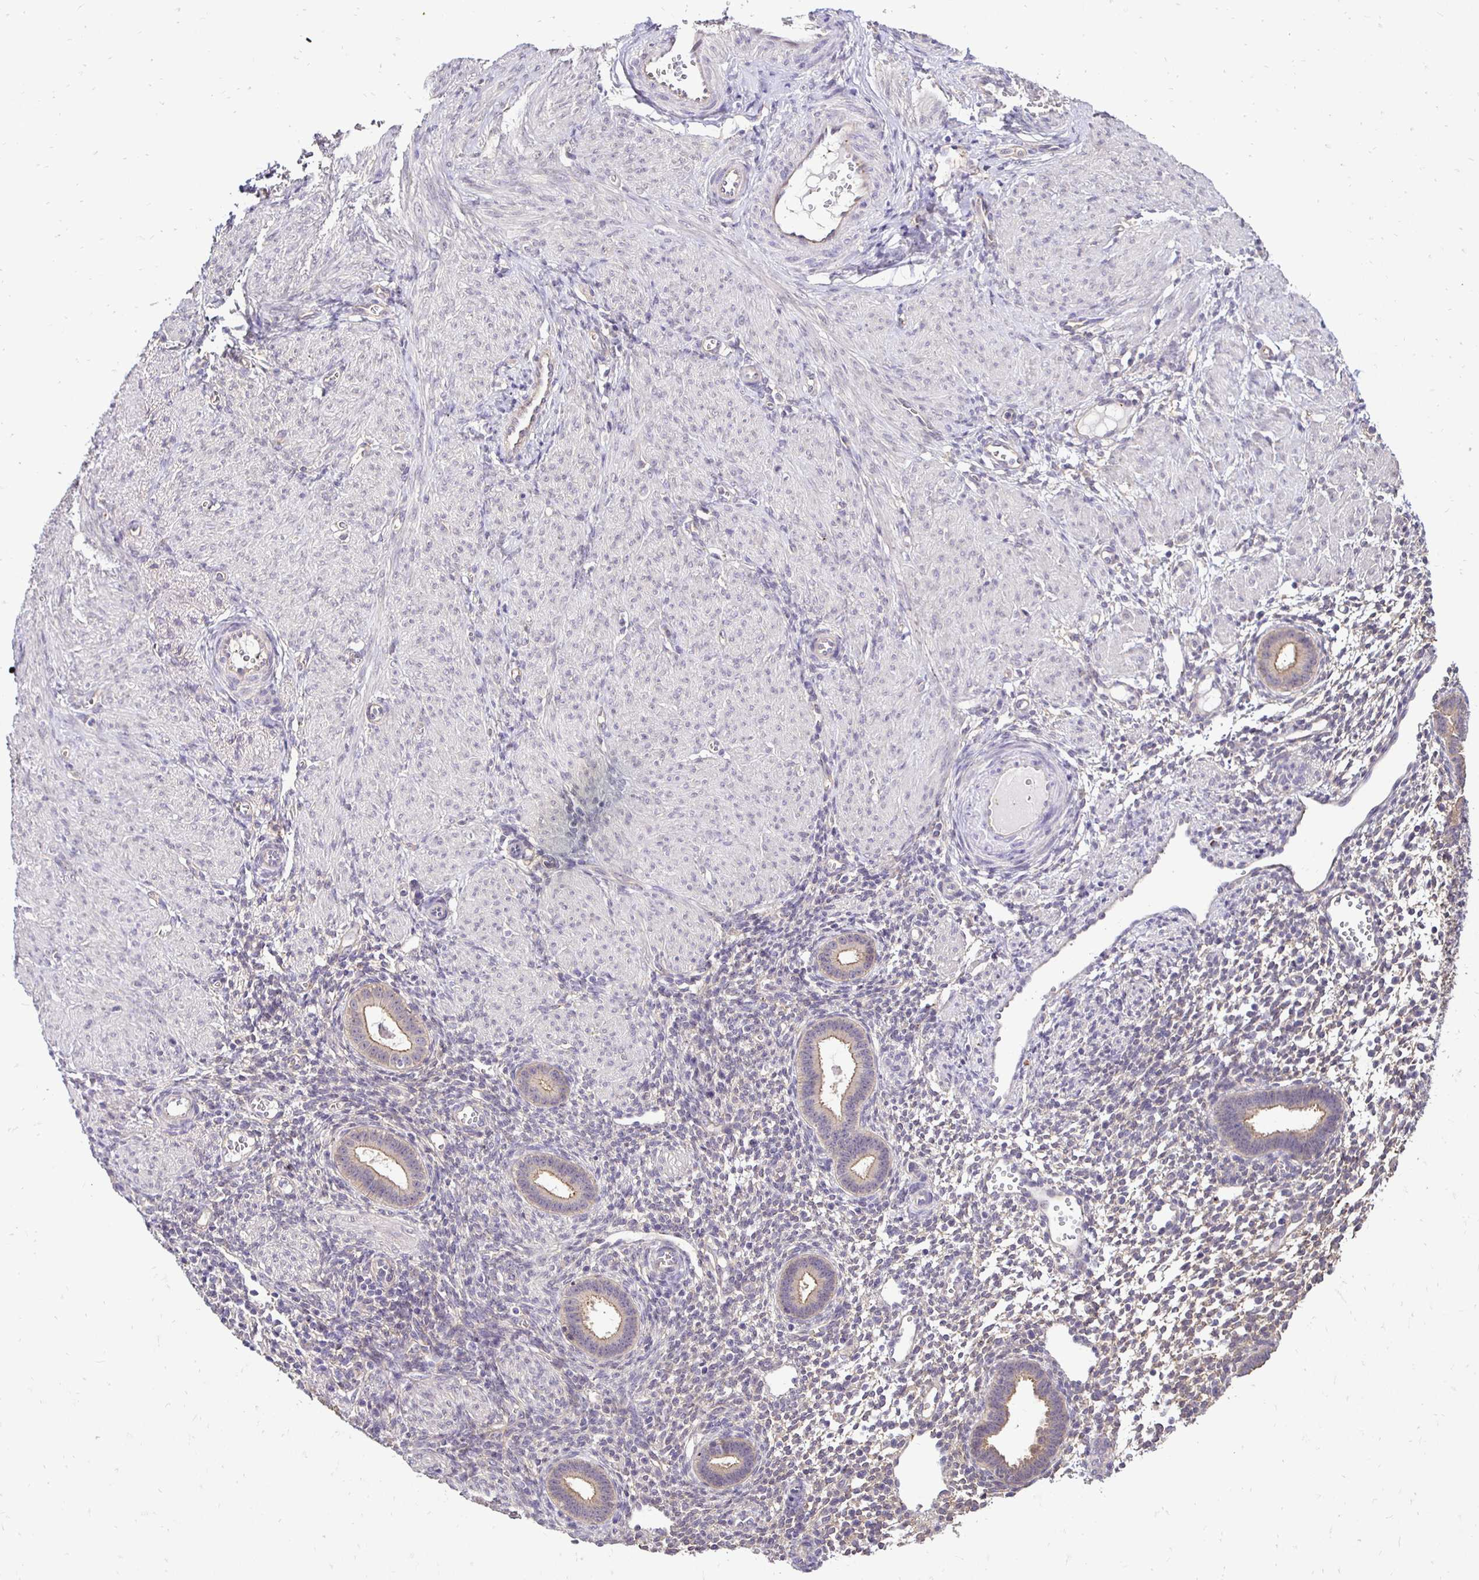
{"staining": {"intensity": "negative", "quantity": "none", "location": "none"}, "tissue": "endometrium", "cell_type": "Cells in endometrial stroma", "image_type": "normal", "snomed": [{"axis": "morphology", "description": "Normal tissue, NOS"}, {"axis": "topography", "description": "Endometrium"}], "caption": "Immunohistochemistry photomicrograph of benign endometrium stained for a protein (brown), which demonstrates no positivity in cells in endometrial stroma. The staining is performed using DAB brown chromogen with nuclei counter-stained in using hematoxylin.", "gene": "SLC9A1", "patient": {"sex": "female", "age": 36}}